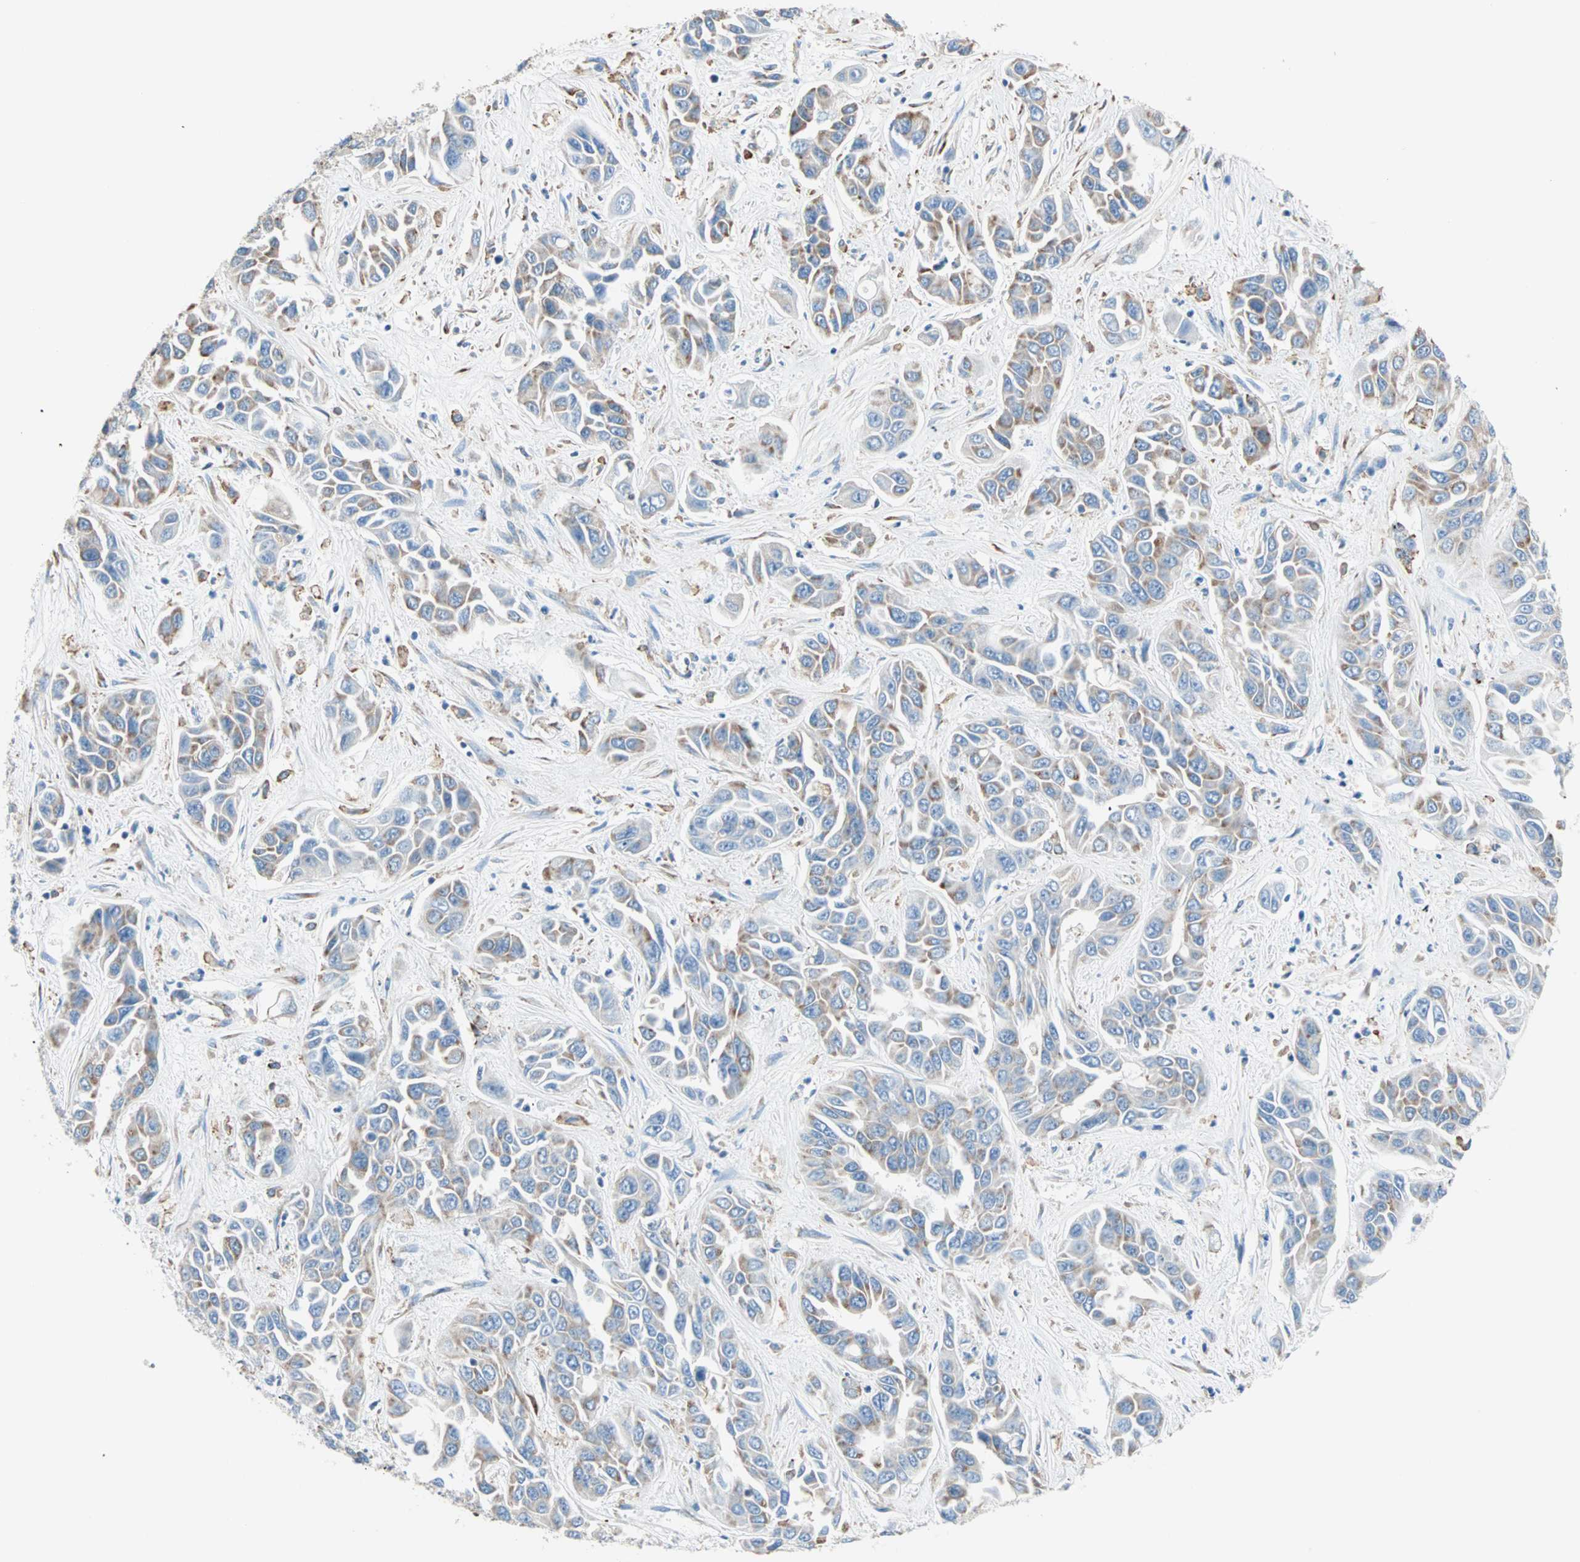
{"staining": {"intensity": "moderate", "quantity": ">75%", "location": "cytoplasmic/membranous"}, "tissue": "liver cancer", "cell_type": "Tumor cells", "image_type": "cancer", "snomed": [{"axis": "morphology", "description": "Cholangiocarcinoma"}, {"axis": "topography", "description": "Liver"}], "caption": "Liver cancer tissue shows moderate cytoplasmic/membranous expression in approximately >75% of tumor cells", "gene": "PLCXD1", "patient": {"sex": "female", "age": 52}}